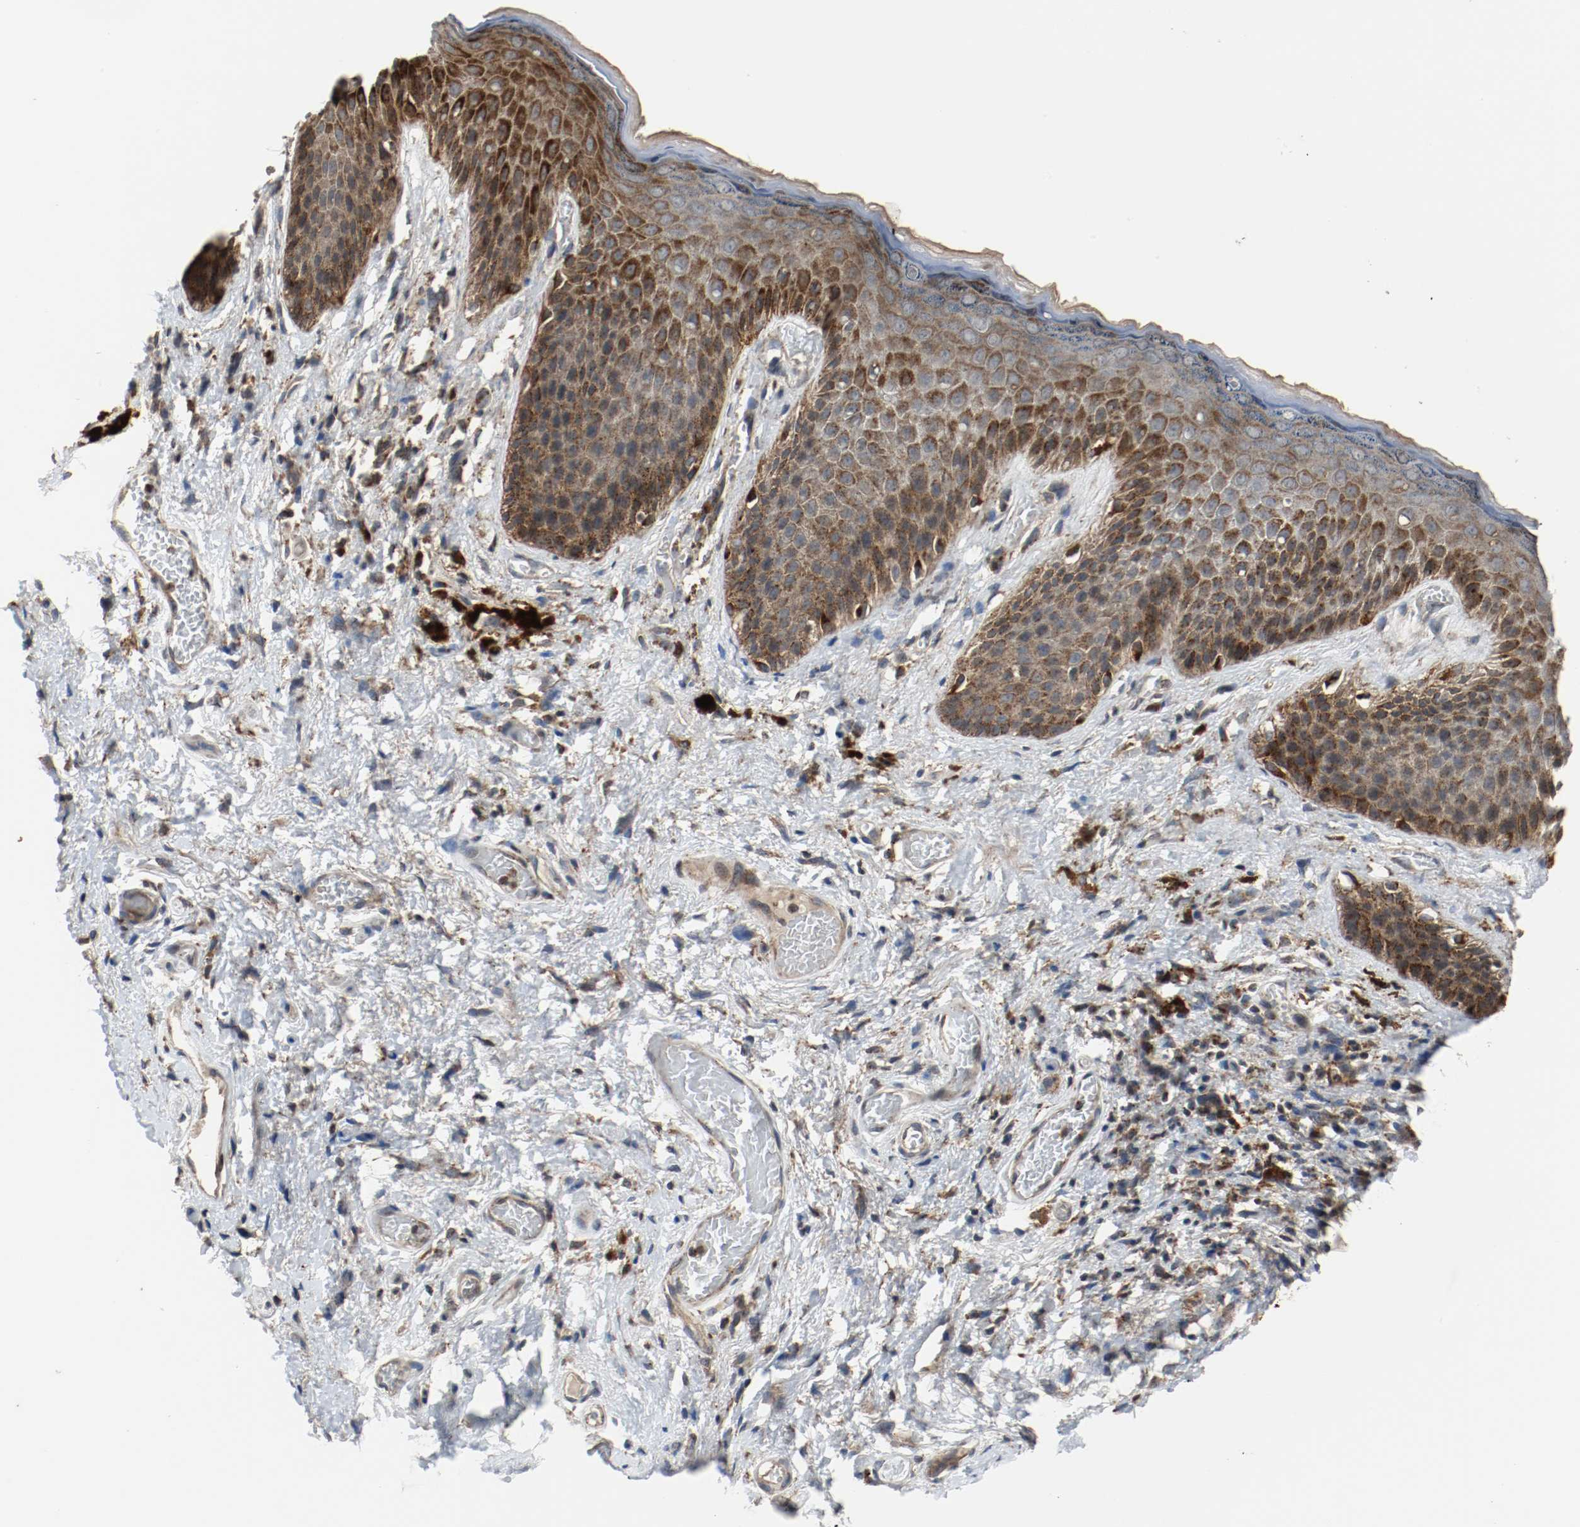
{"staining": {"intensity": "strong", "quantity": ">75%", "location": "cytoplasmic/membranous"}, "tissue": "skin", "cell_type": "Epidermal cells", "image_type": "normal", "snomed": [{"axis": "morphology", "description": "Normal tissue, NOS"}, {"axis": "topography", "description": "Anal"}], "caption": "Human skin stained with a brown dye reveals strong cytoplasmic/membranous positive staining in approximately >75% of epidermal cells.", "gene": "LAMP2", "patient": {"sex": "female", "age": 46}}